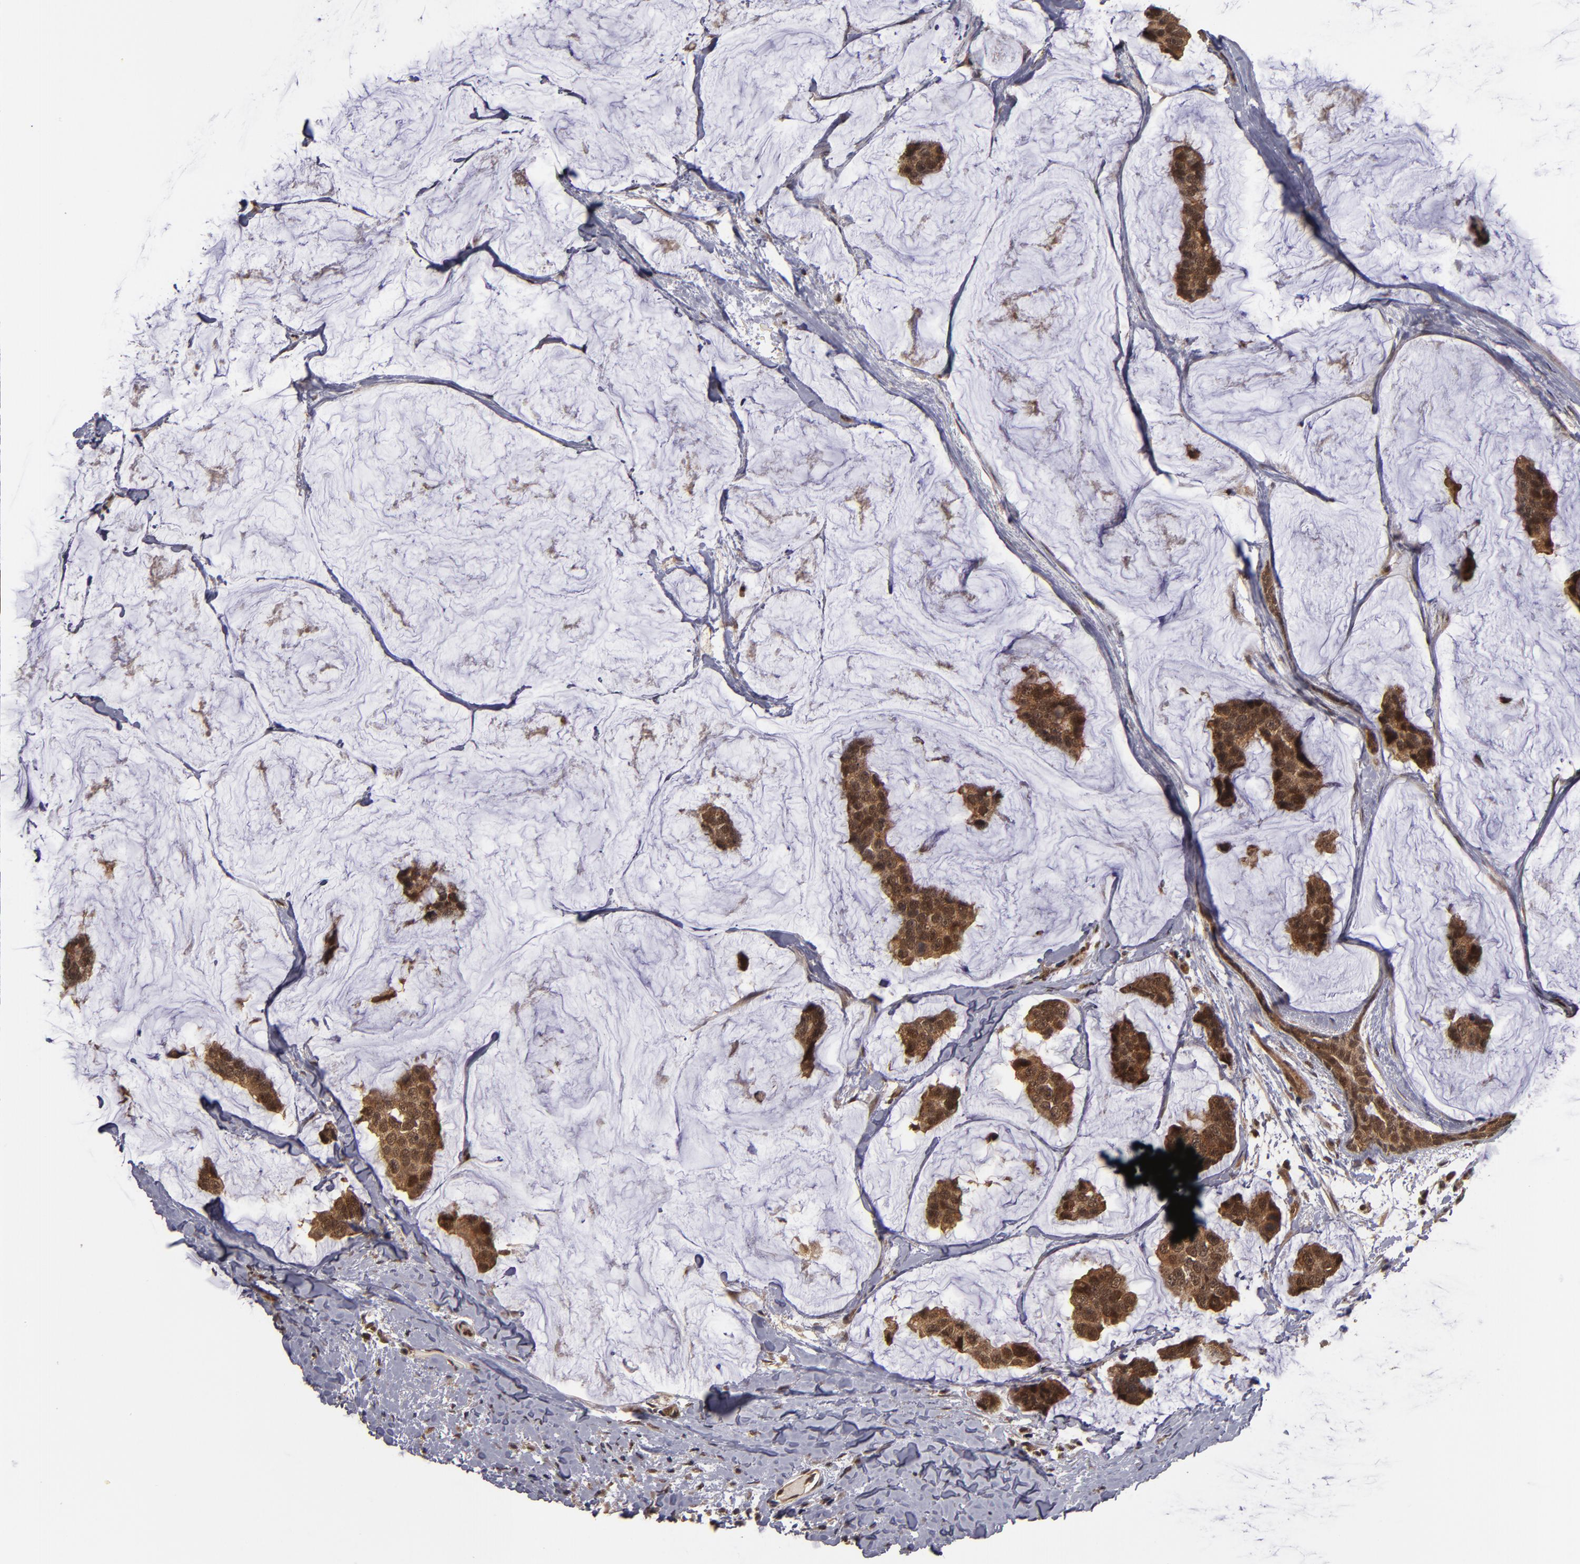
{"staining": {"intensity": "moderate", "quantity": ">75%", "location": "cytoplasmic/membranous,nuclear"}, "tissue": "breast cancer", "cell_type": "Tumor cells", "image_type": "cancer", "snomed": [{"axis": "morphology", "description": "Normal tissue, NOS"}, {"axis": "morphology", "description": "Duct carcinoma"}, {"axis": "topography", "description": "Breast"}], "caption": "The micrograph exhibits immunohistochemical staining of breast cancer (intraductal carcinoma). There is moderate cytoplasmic/membranous and nuclear expression is appreciated in about >75% of tumor cells.", "gene": "CUL5", "patient": {"sex": "female", "age": 50}}